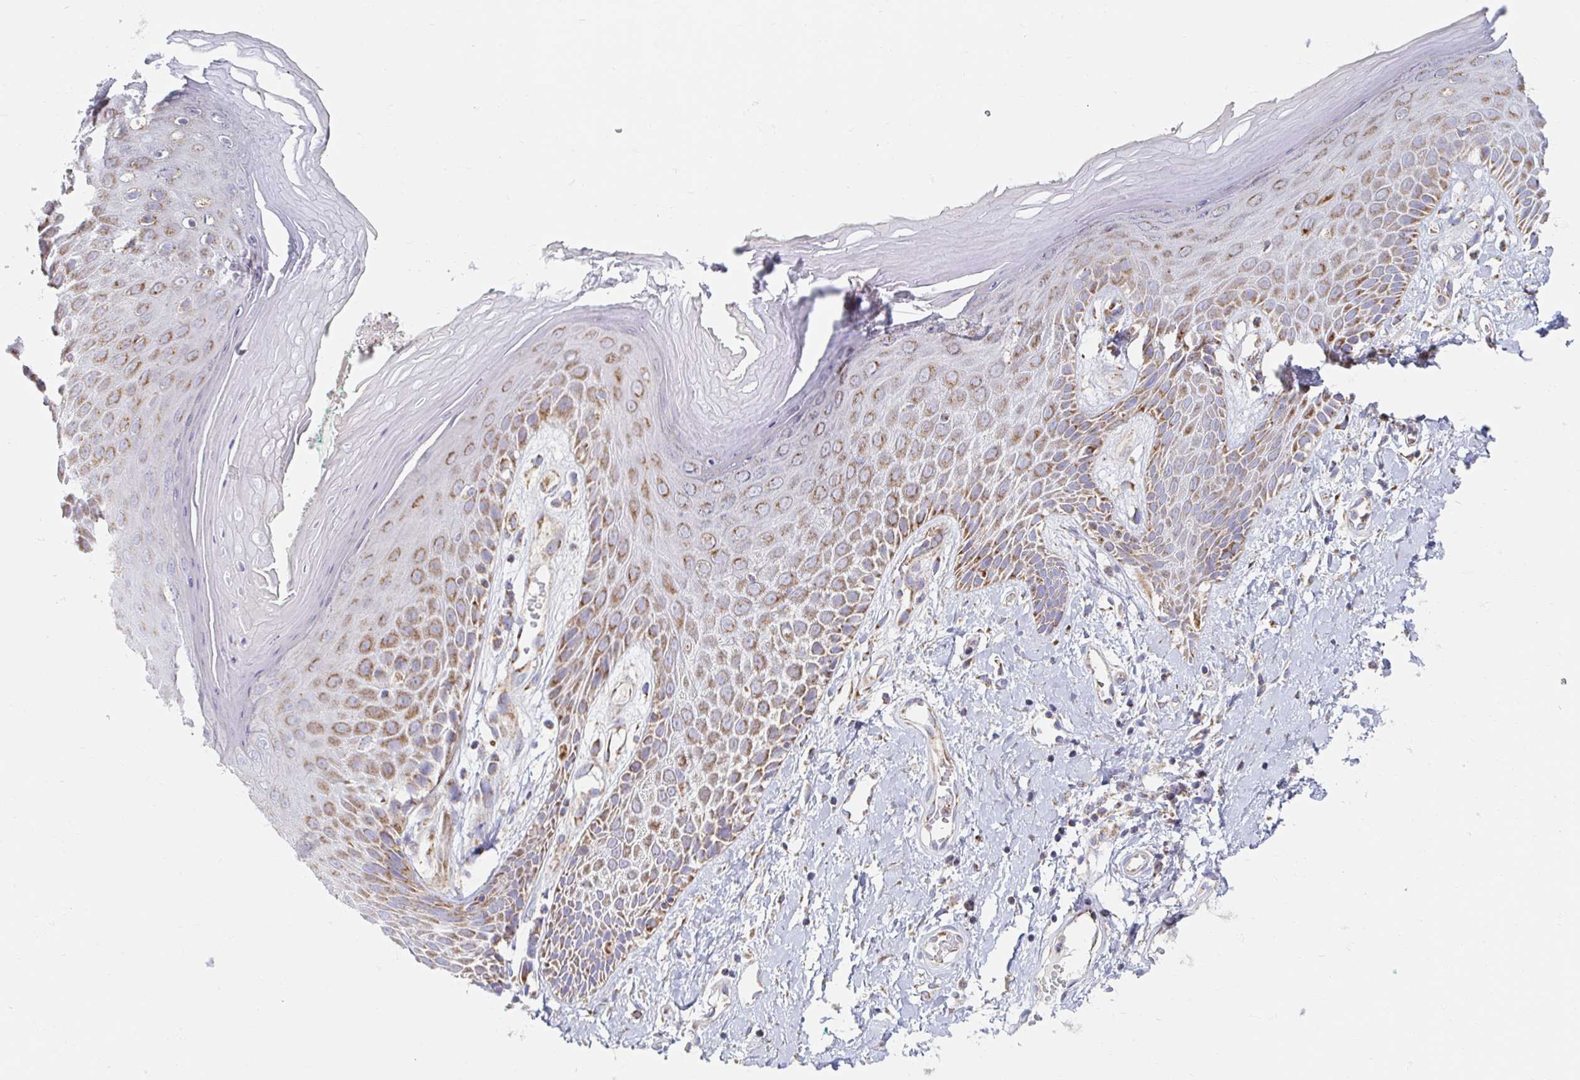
{"staining": {"intensity": "moderate", "quantity": ">75%", "location": "cytoplasmic/membranous"}, "tissue": "skin", "cell_type": "Epidermal cells", "image_type": "normal", "snomed": [{"axis": "morphology", "description": "Normal tissue, NOS"}, {"axis": "topography", "description": "Anal"}, {"axis": "topography", "description": "Peripheral nerve tissue"}], "caption": "Approximately >75% of epidermal cells in benign human skin display moderate cytoplasmic/membranous protein staining as visualized by brown immunohistochemical staining.", "gene": "MAVS", "patient": {"sex": "male", "age": 78}}